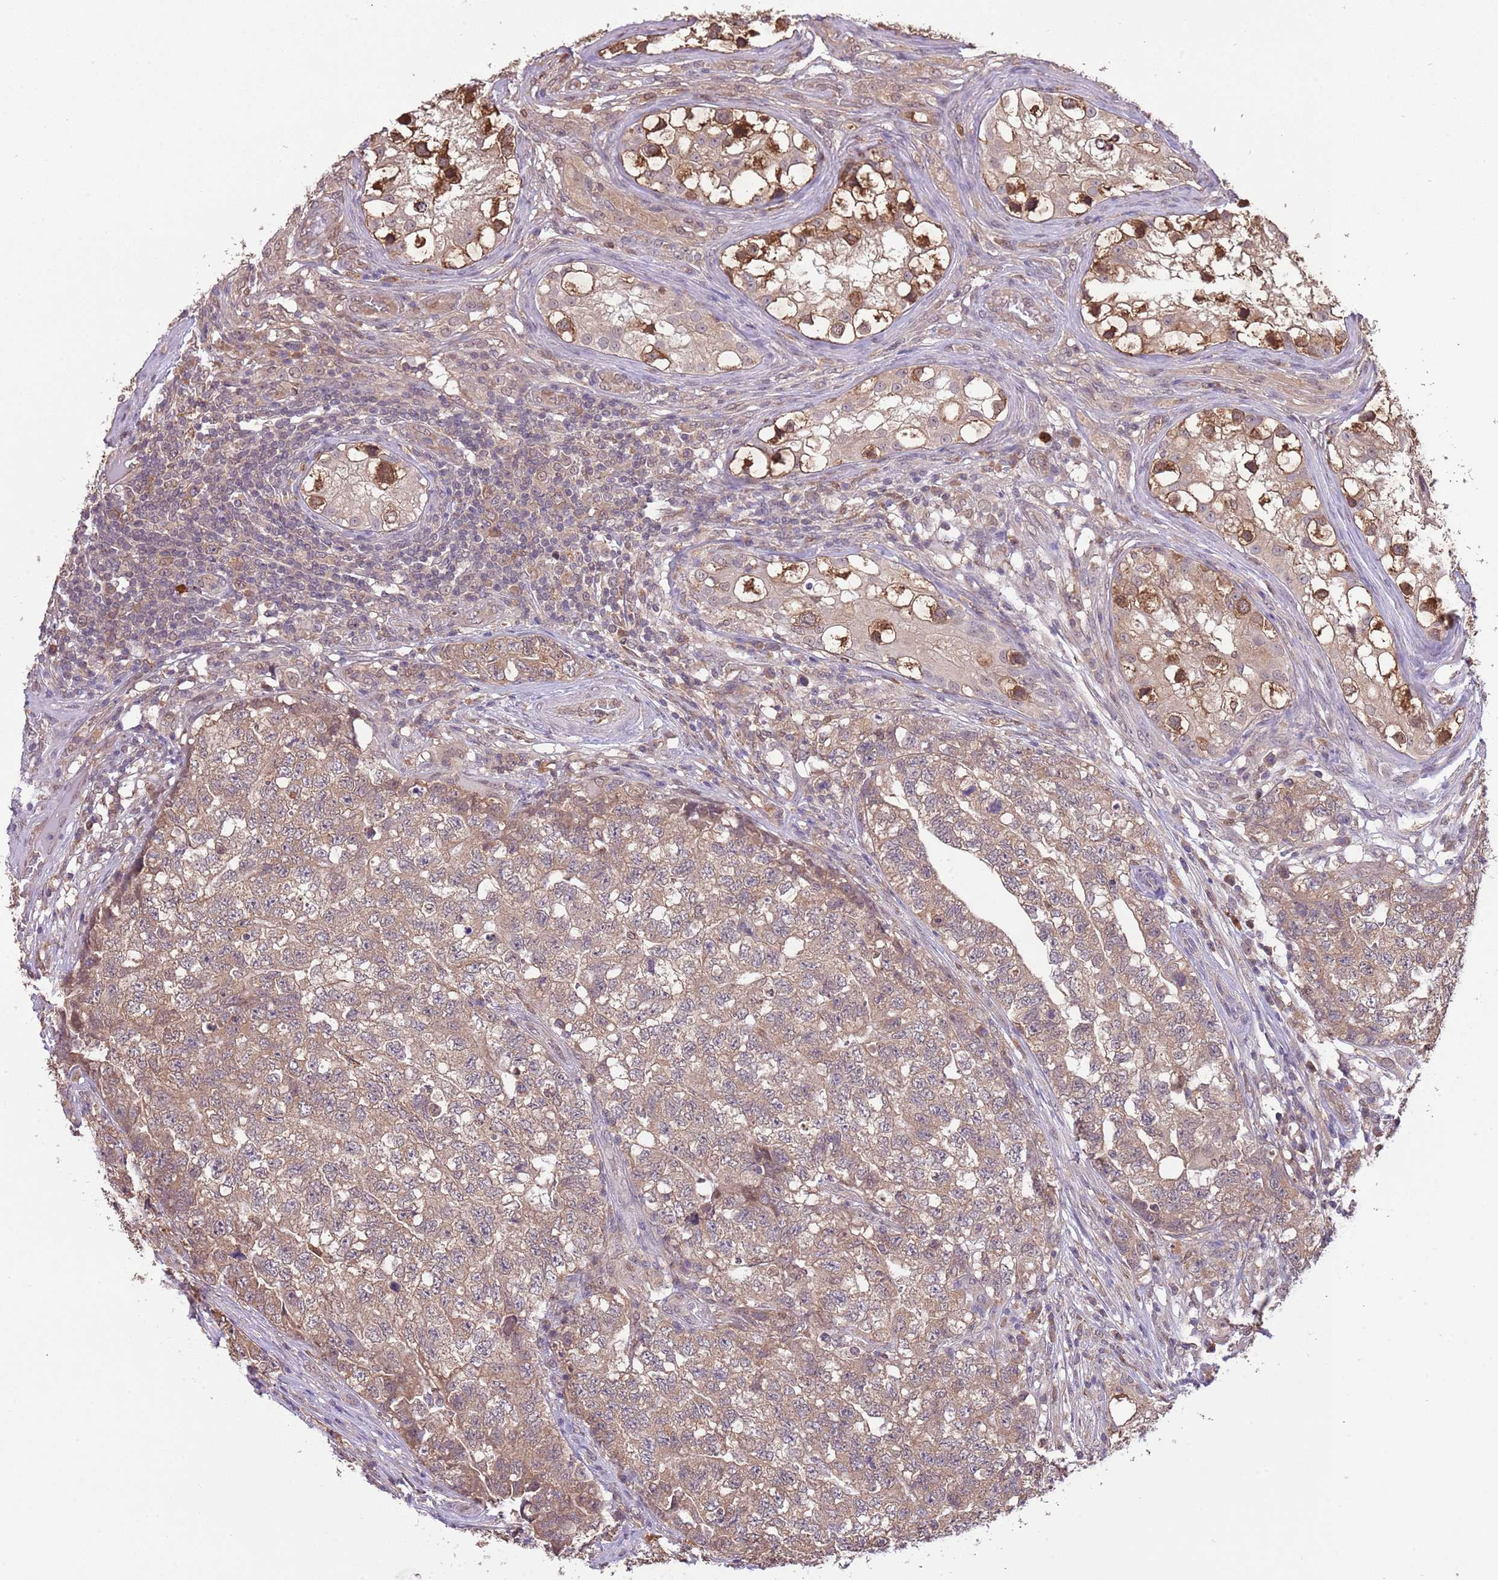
{"staining": {"intensity": "moderate", "quantity": ">75%", "location": "cytoplasmic/membranous"}, "tissue": "testis cancer", "cell_type": "Tumor cells", "image_type": "cancer", "snomed": [{"axis": "morphology", "description": "Carcinoma, Embryonal, NOS"}, {"axis": "topography", "description": "Testis"}], "caption": "Embryonal carcinoma (testis) stained for a protein (brown) reveals moderate cytoplasmic/membranous positive expression in about >75% of tumor cells.", "gene": "AMIGO1", "patient": {"sex": "male", "age": 31}}